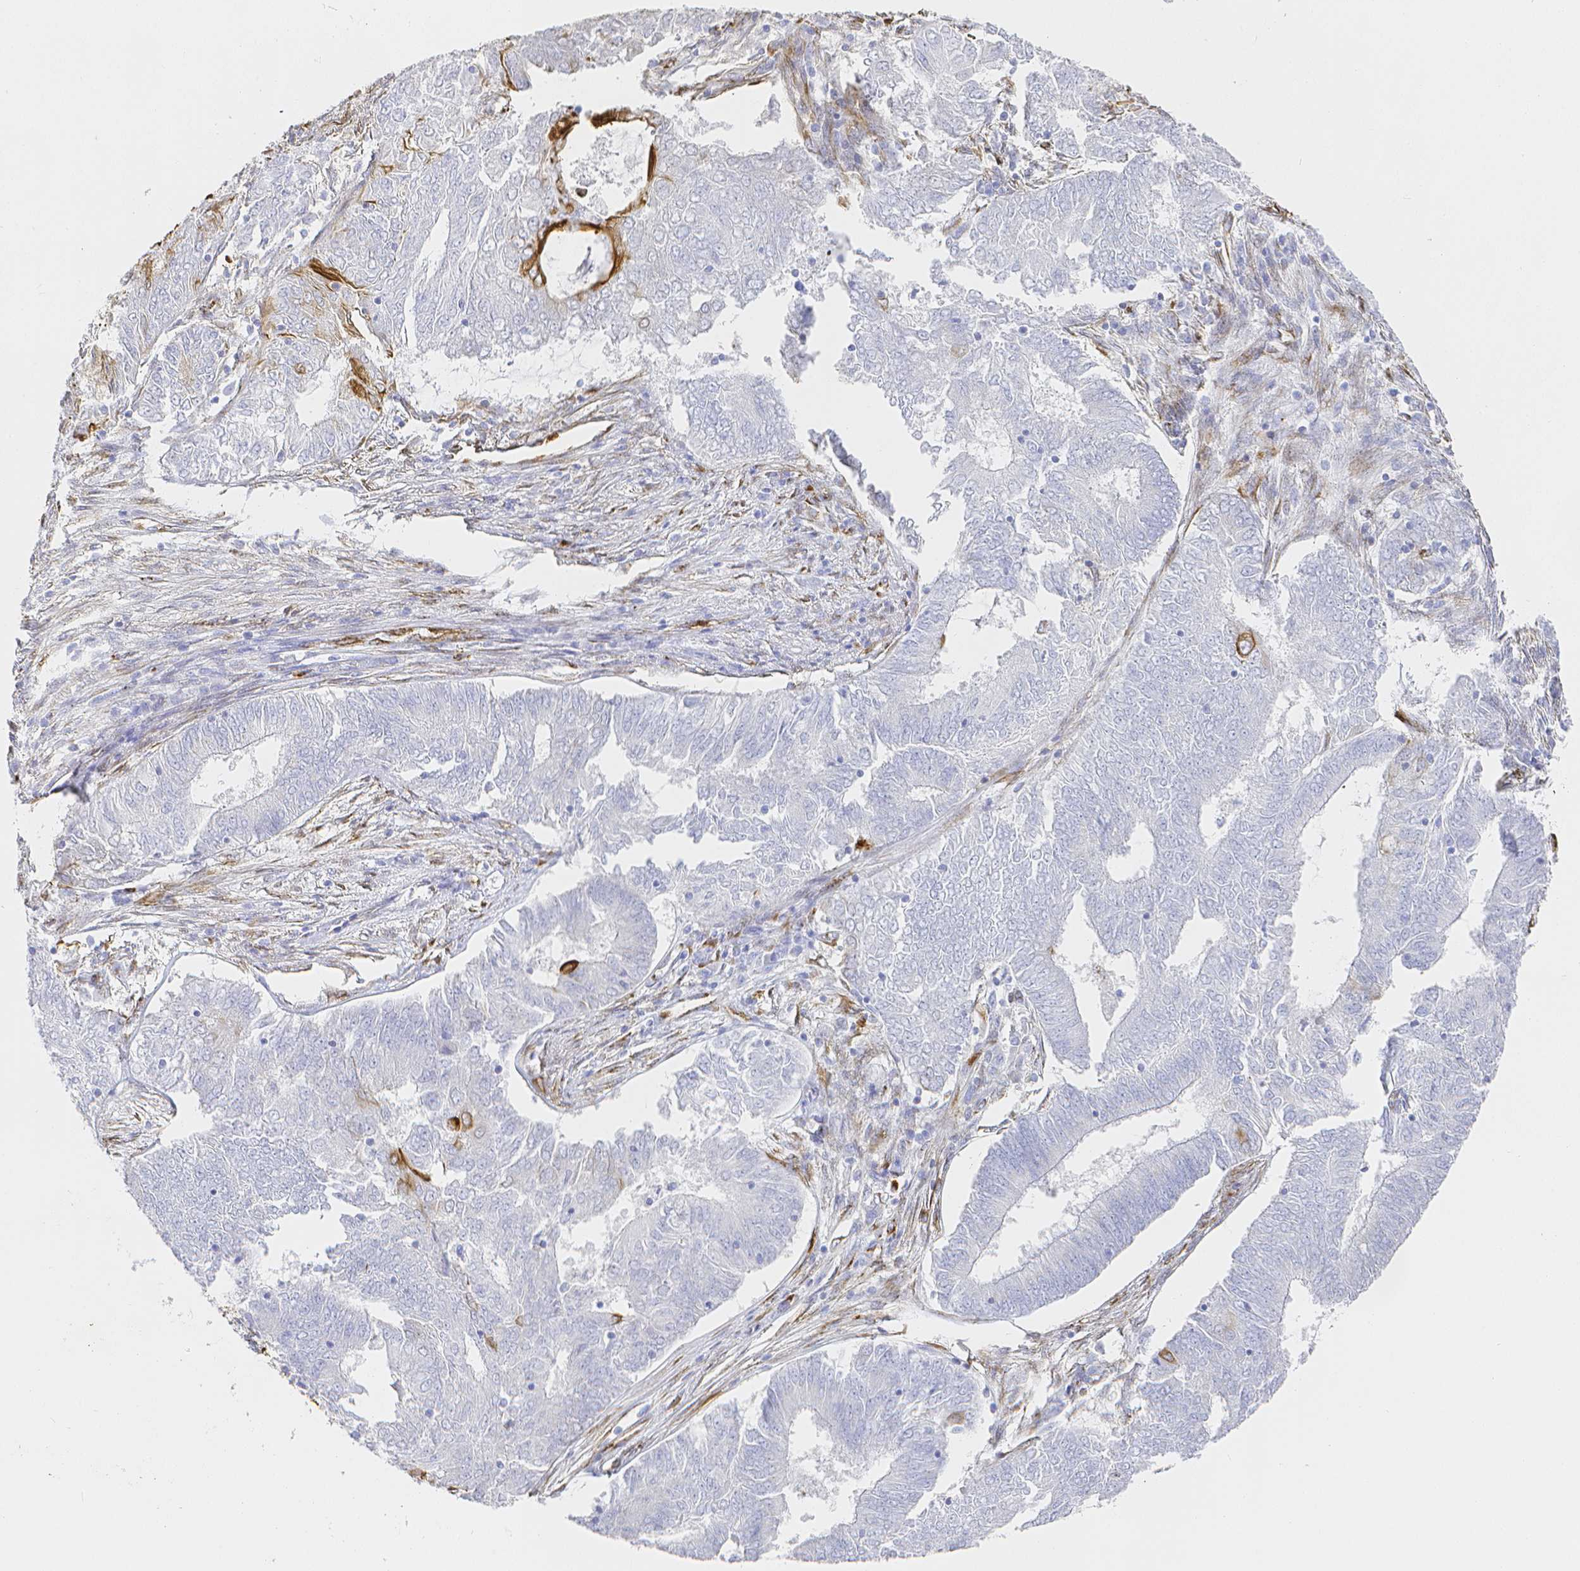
{"staining": {"intensity": "negative", "quantity": "none", "location": "none"}, "tissue": "endometrial cancer", "cell_type": "Tumor cells", "image_type": "cancer", "snomed": [{"axis": "morphology", "description": "Adenocarcinoma, NOS"}, {"axis": "topography", "description": "Endometrium"}], "caption": "High magnification brightfield microscopy of endometrial adenocarcinoma stained with DAB (brown) and counterstained with hematoxylin (blue): tumor cells show no significant staining.", "gene": "SMURF1", "patient": {"sex": "female", "age": 62}}